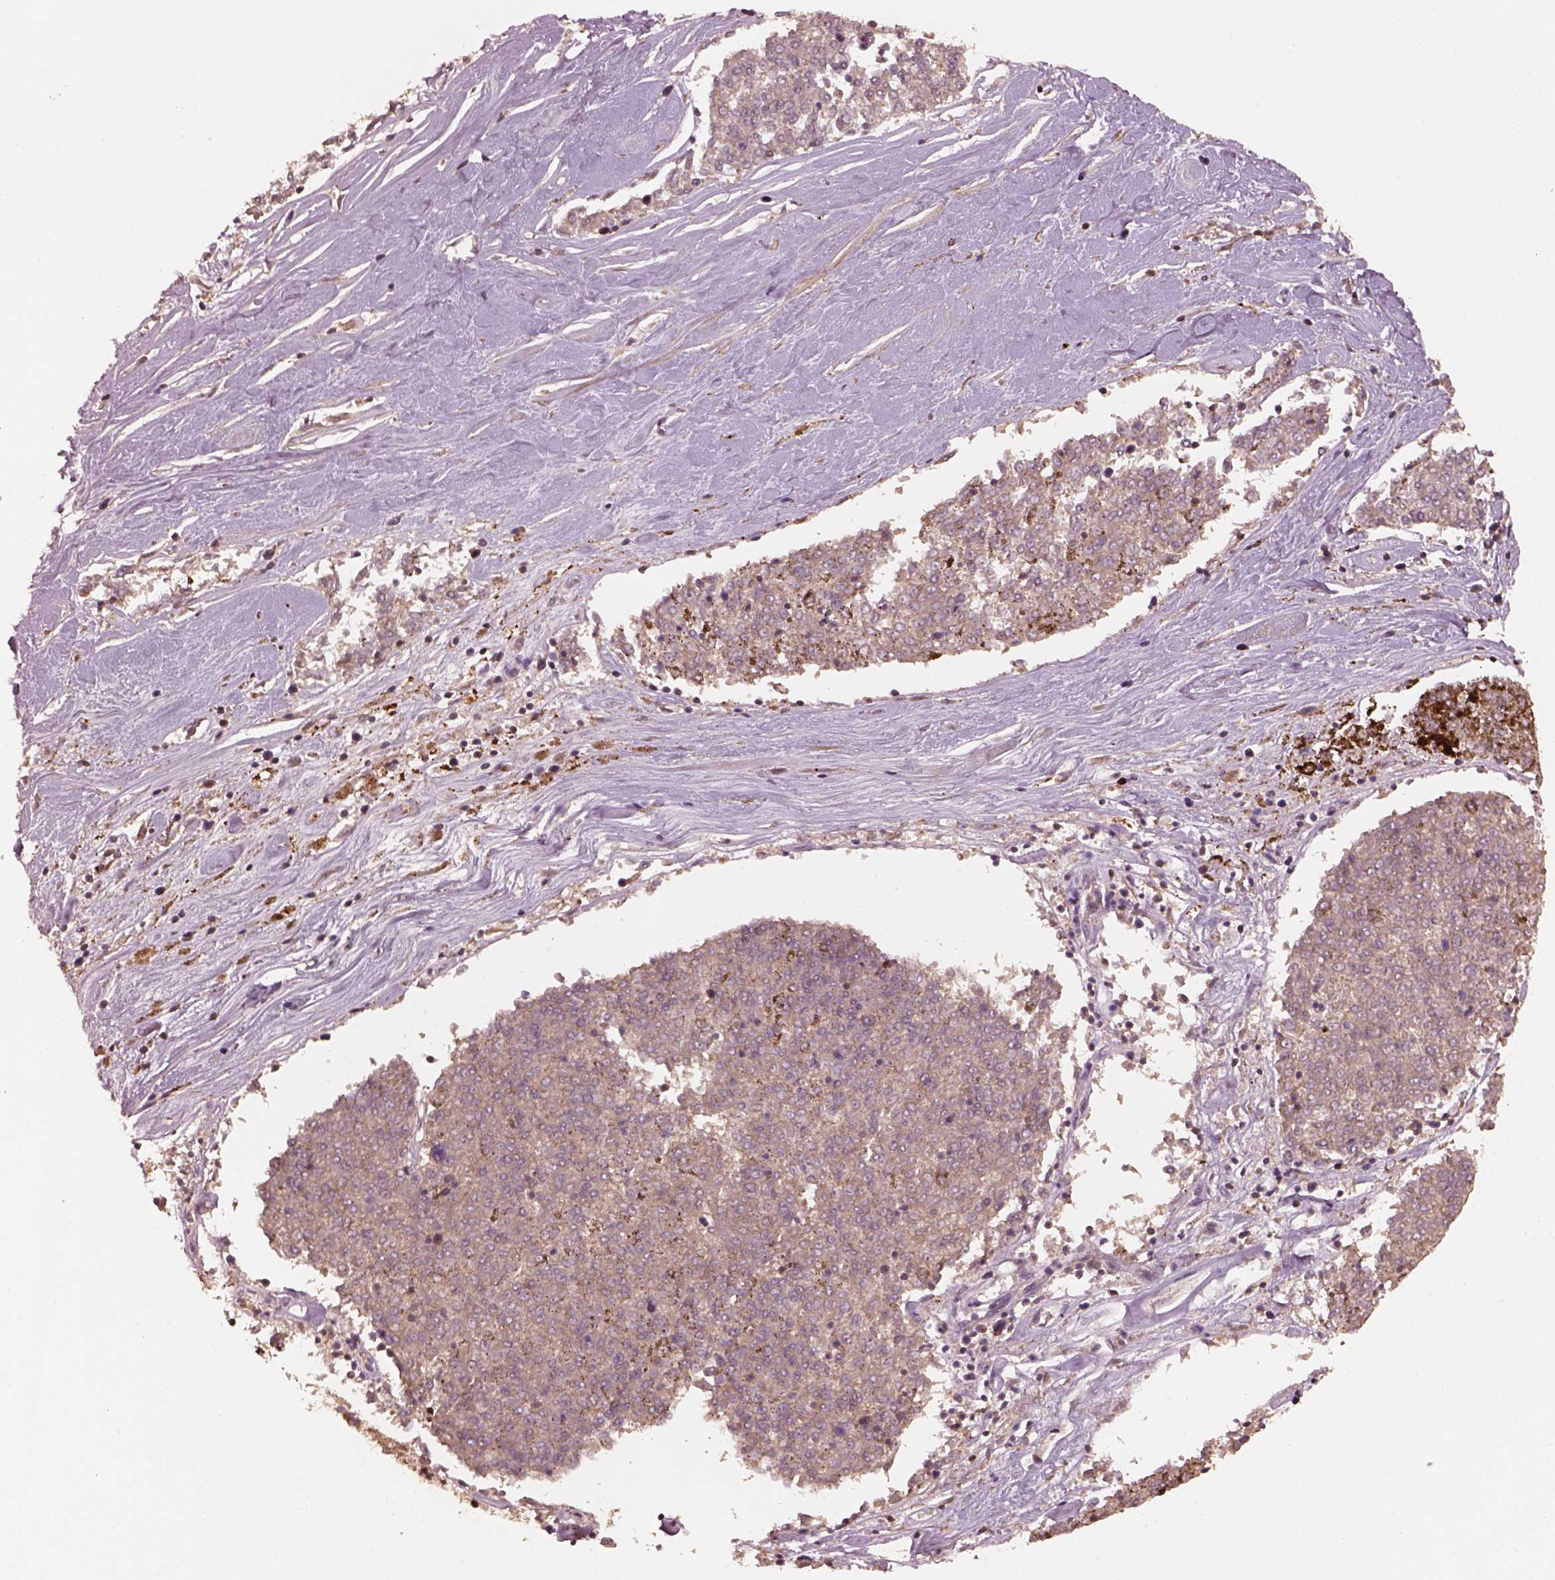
{"staining": {"intensity": "negative", "quantity": "none", "location": "none"}, "tissue": "melanoma", "cell_type": "Tumor cells", "image_type": "cancer", "snomed": [{"axis": "morphology", "description": "Malignant melanoma, NOS"}, {"axis": "topography", "description": "Skin"}], "caption": "Malignant melanoma was stained to show a protein in brown. There is no significant expression in tumor cells. Brightfield microscopy of immunohistochemistry (IHC) stained with DAB (3,3'-diaminobenzidine) (brown) and hematoxylin (blue), captured at high magnification.", "gene": "BRD9", "patient": {"sex": "female", "age": 72}}